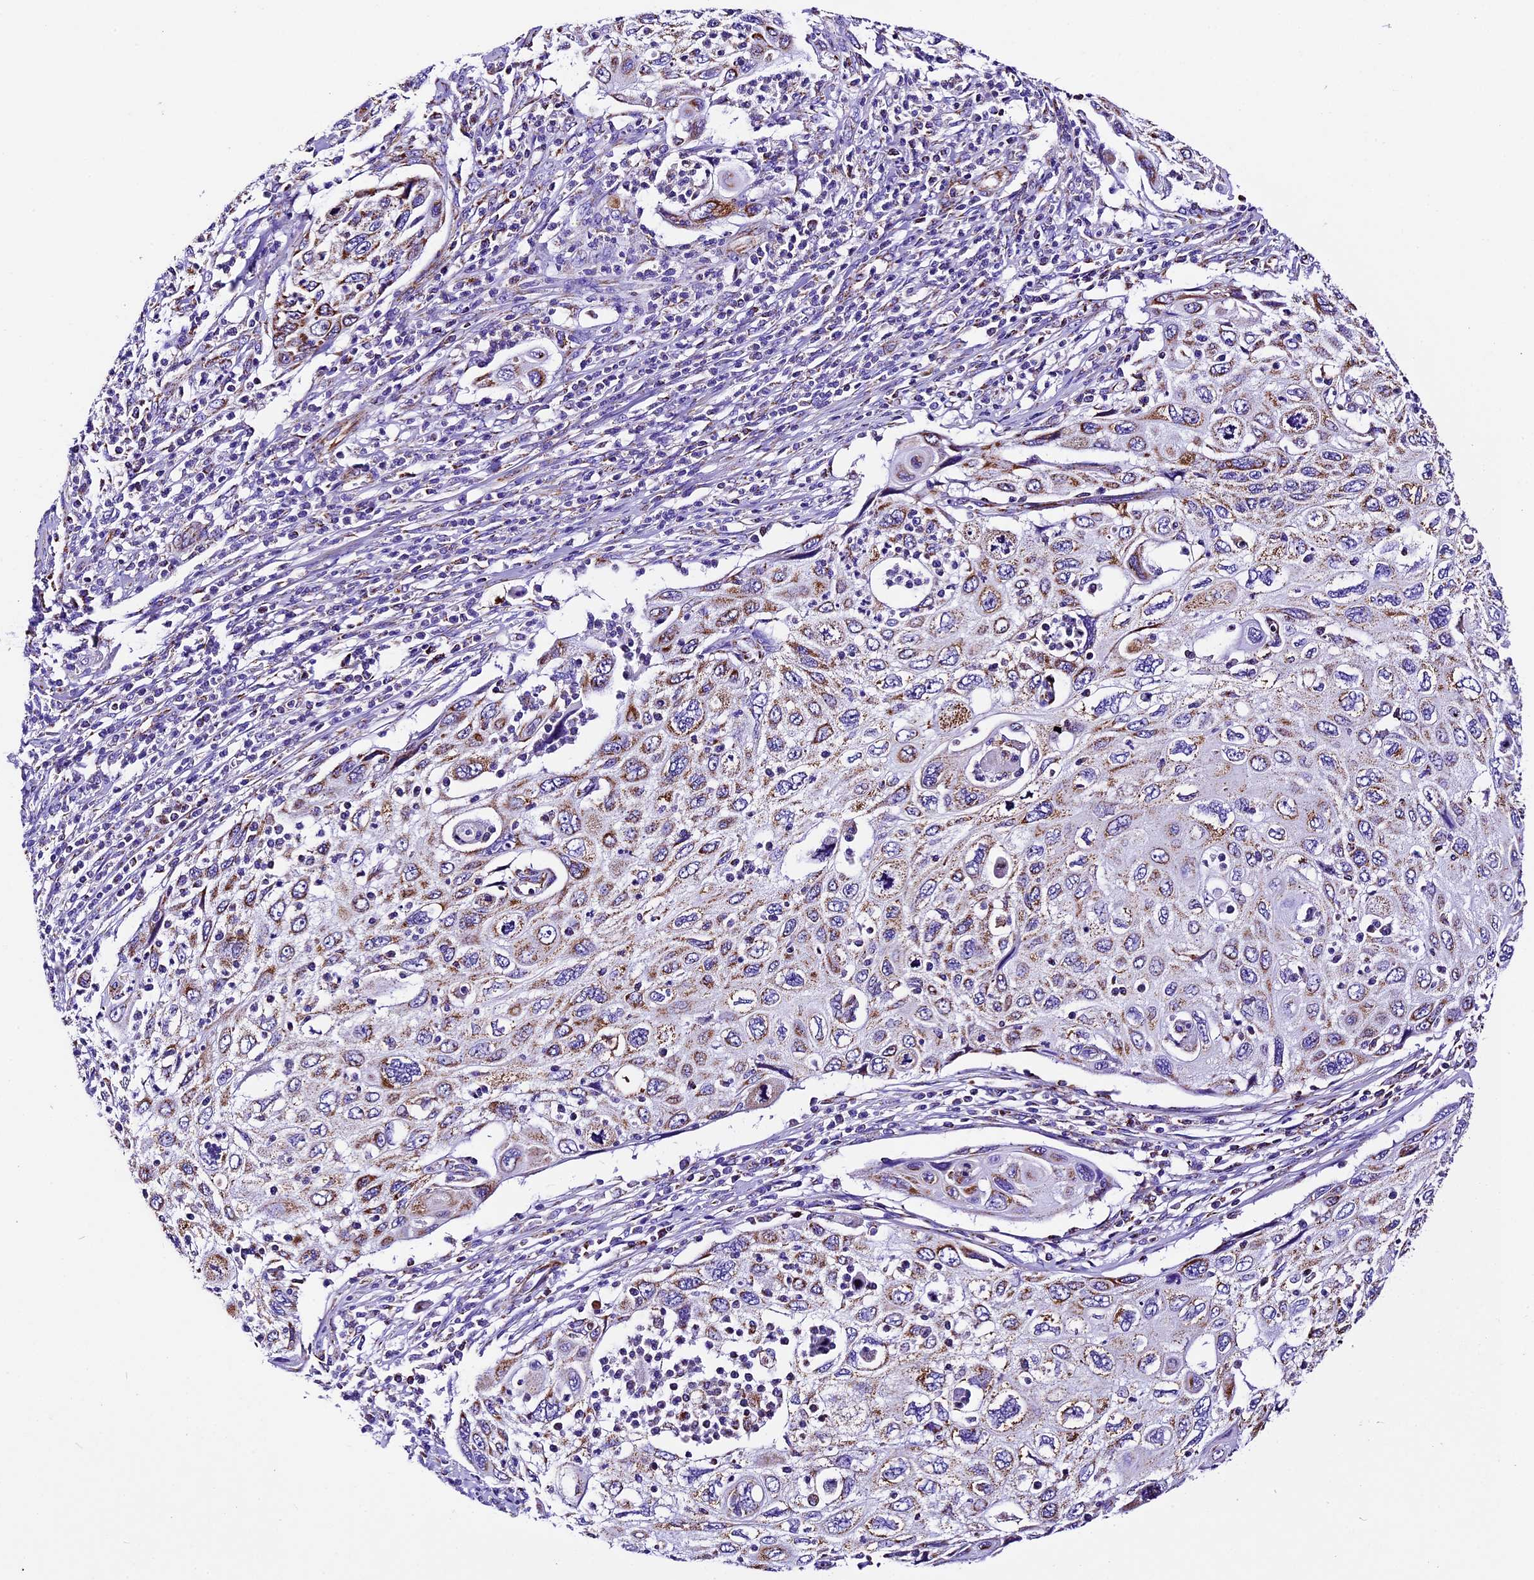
{"staining": {"intensity": "moderate", "quantity": "25%-75%", "location": "cytoplasmic/membranous"}, "tissue": "cervical cancer", "cell_type": "Tumor cells", "image_type": "cancer", "snomed": [{"axis": "morphology", "description": "Squamous cell carcinoma, NOS"}, {"axis": "topography", "description": "Cervix"}], "caption": "Tumor cells show medium levels of moderate cytoplasmic/membranous positivity in about 25%-75% of cells in cervical squamous cell carcinoma.", "gene": "DCAF5", "patient": {"sex": "female", "age": 70}}